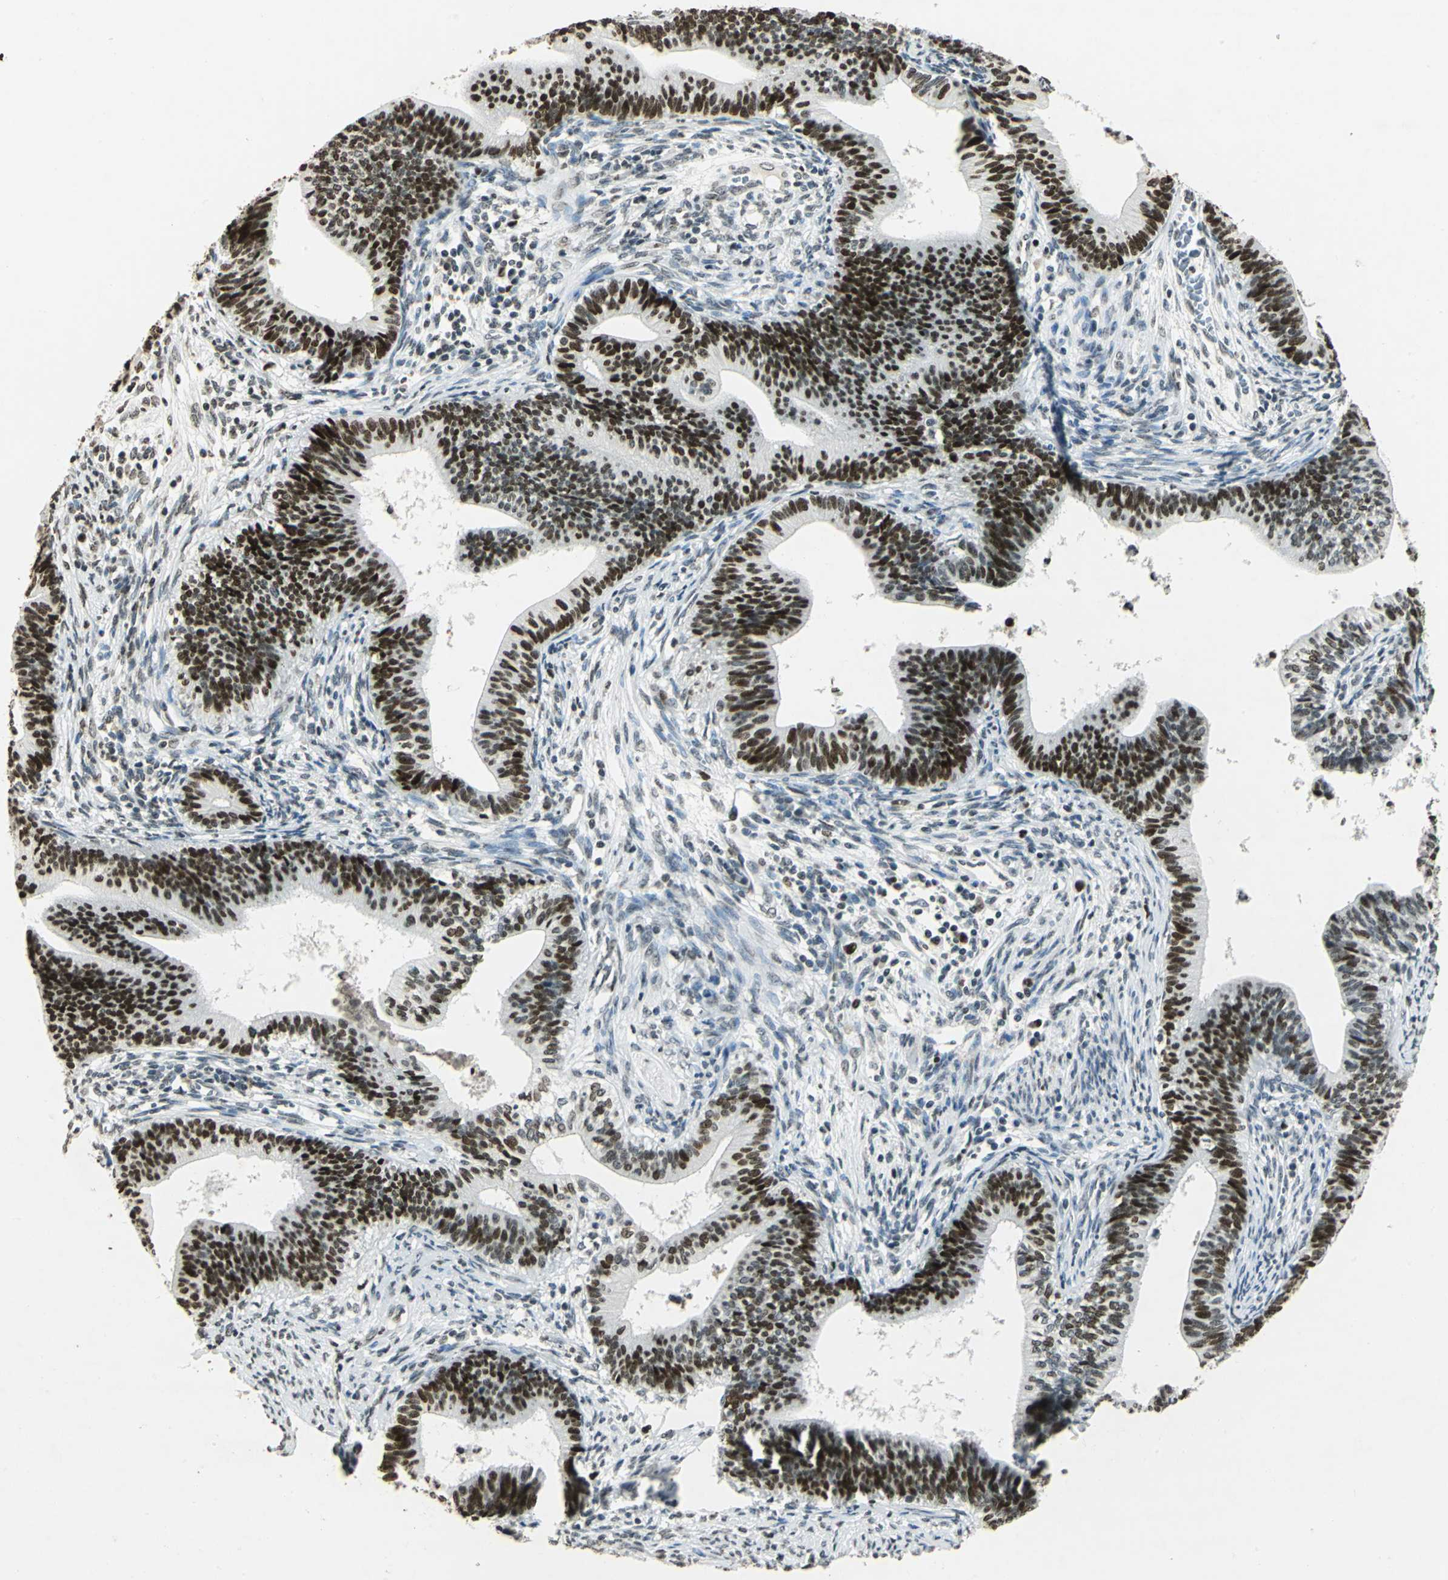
{"staining": {"intensity": "strong", "quantity": ">75%", "location": "nuclear"}, "tissue": "cervical cancer", "cell_type": "Tumor cells", "image_type": "cancer", "snomed": [{"axis": "morphology", "description": "Adenocarcinoma, NOS"}, {"axis": "topography", "description": "Cervix"}], "caption": "The image demonstrates a brown stain indicating the presence of a protein in the nuclear of tumor cells in cervical cancer (adenocarcinoma). Immunohistochemistry (ihc) stains the protein of interest in brown and the nuclei are stained blue.", "gene": "MCM4", "patient": {"sex": "female", "age": 44}}